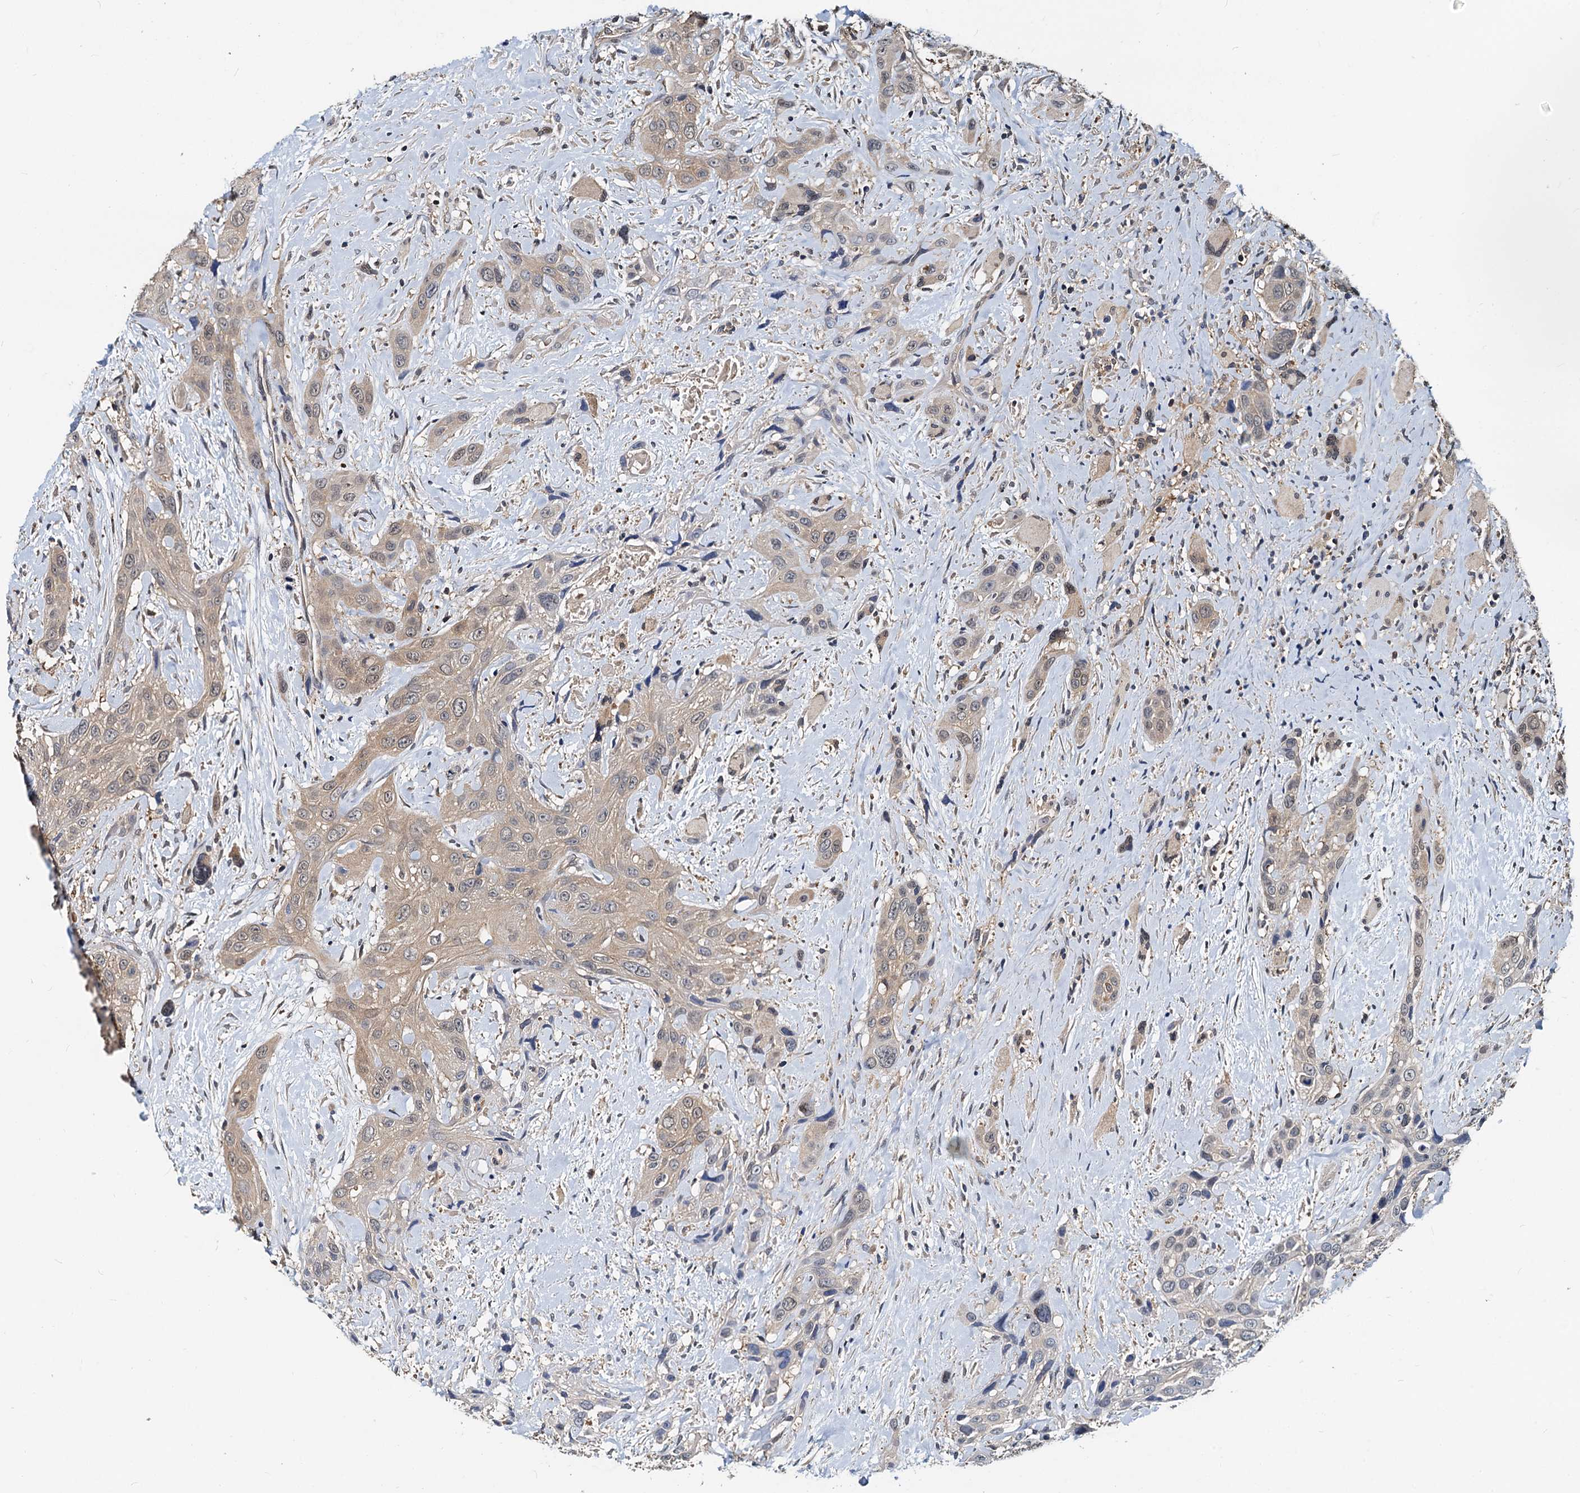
{"staining": {"intensity": "weak", "quantity": "25%-75%", "location": "cytoplasmic/membranous"}, "tissue": "head and neck cancer", "cell_type": "Tumor cells", "image_type": "cancer", "snomed": [{"axis": "morphology", "description": "Squamous cell carcinoma, NOS"}, {"axis": "topography", "description": "Head-Neck"}], "caption": "Immunohistochemical staining of human squamous cell carcinoma (head and neck) exhibits low levels of weak cytoplasmic/membranous protein staining in approximately 25%-75% of tumor cells. Using DAB (3,3'-diaminobenzidine) (brown) and hematoxylin (blue) stains, captured at high magnification using brightfield microscopy.", "gene": "PTGES3", "patient": {"sex": "male", "age": 81}}